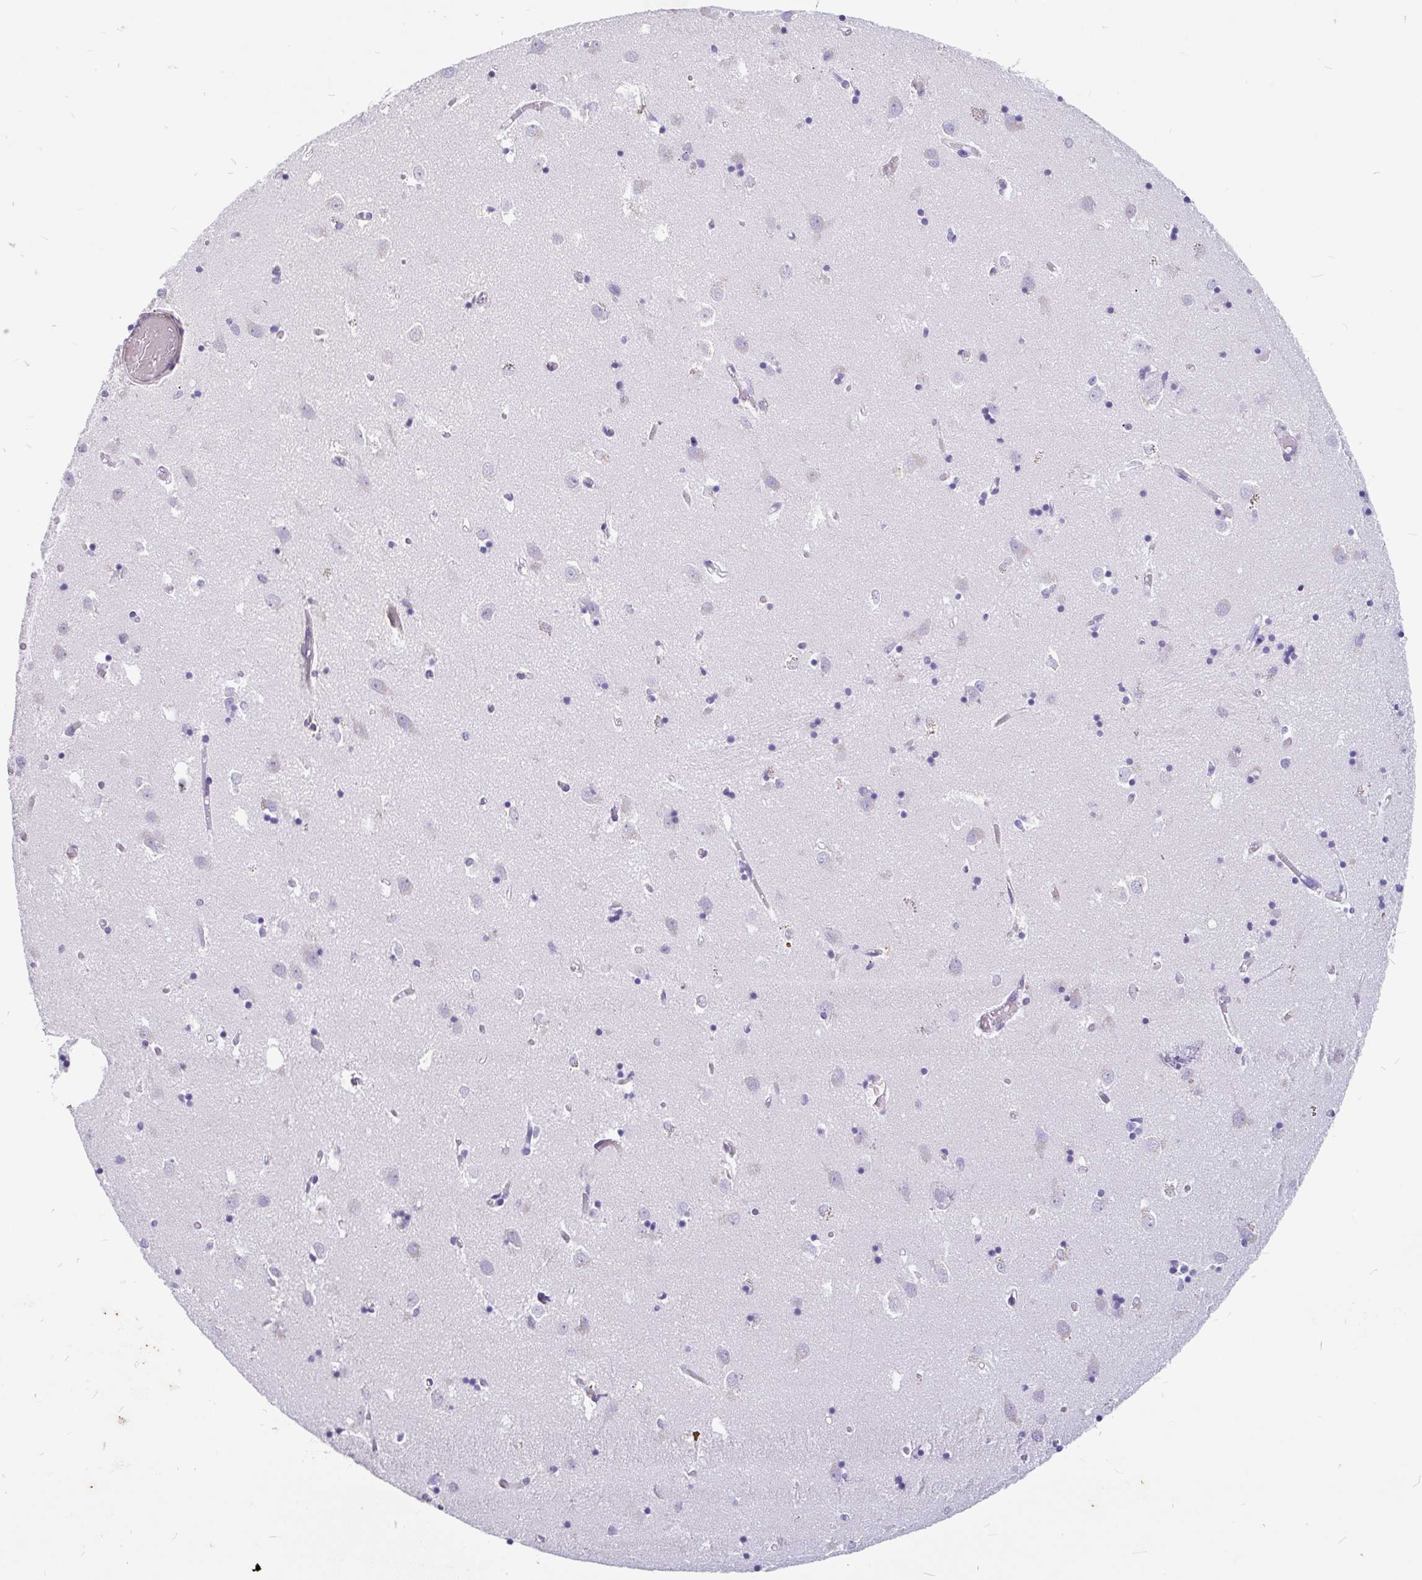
{"staining": {"intensity": "negative", "quantity": "none", "location": "none"}, "tissue": "caudate", "cell_type": "Glial cells", "image_type": "normal", "snomed": [{"axis": "morphology", "description": "Normal tissue, NOS"}, {"axis": "topography", "description": "Lateral ventricle wall"}], "caption": "Immunohistochemical staining of benign human caudate demonstrates no significant staining in glial cells. (Stains: DAB immunohistochemistry (IHC) with hematoxylin counter stain, Microscopy: brightfield microscopy at high magnification).", "gene": "EML5", "patient": {"sex": "male", "age": 70}}